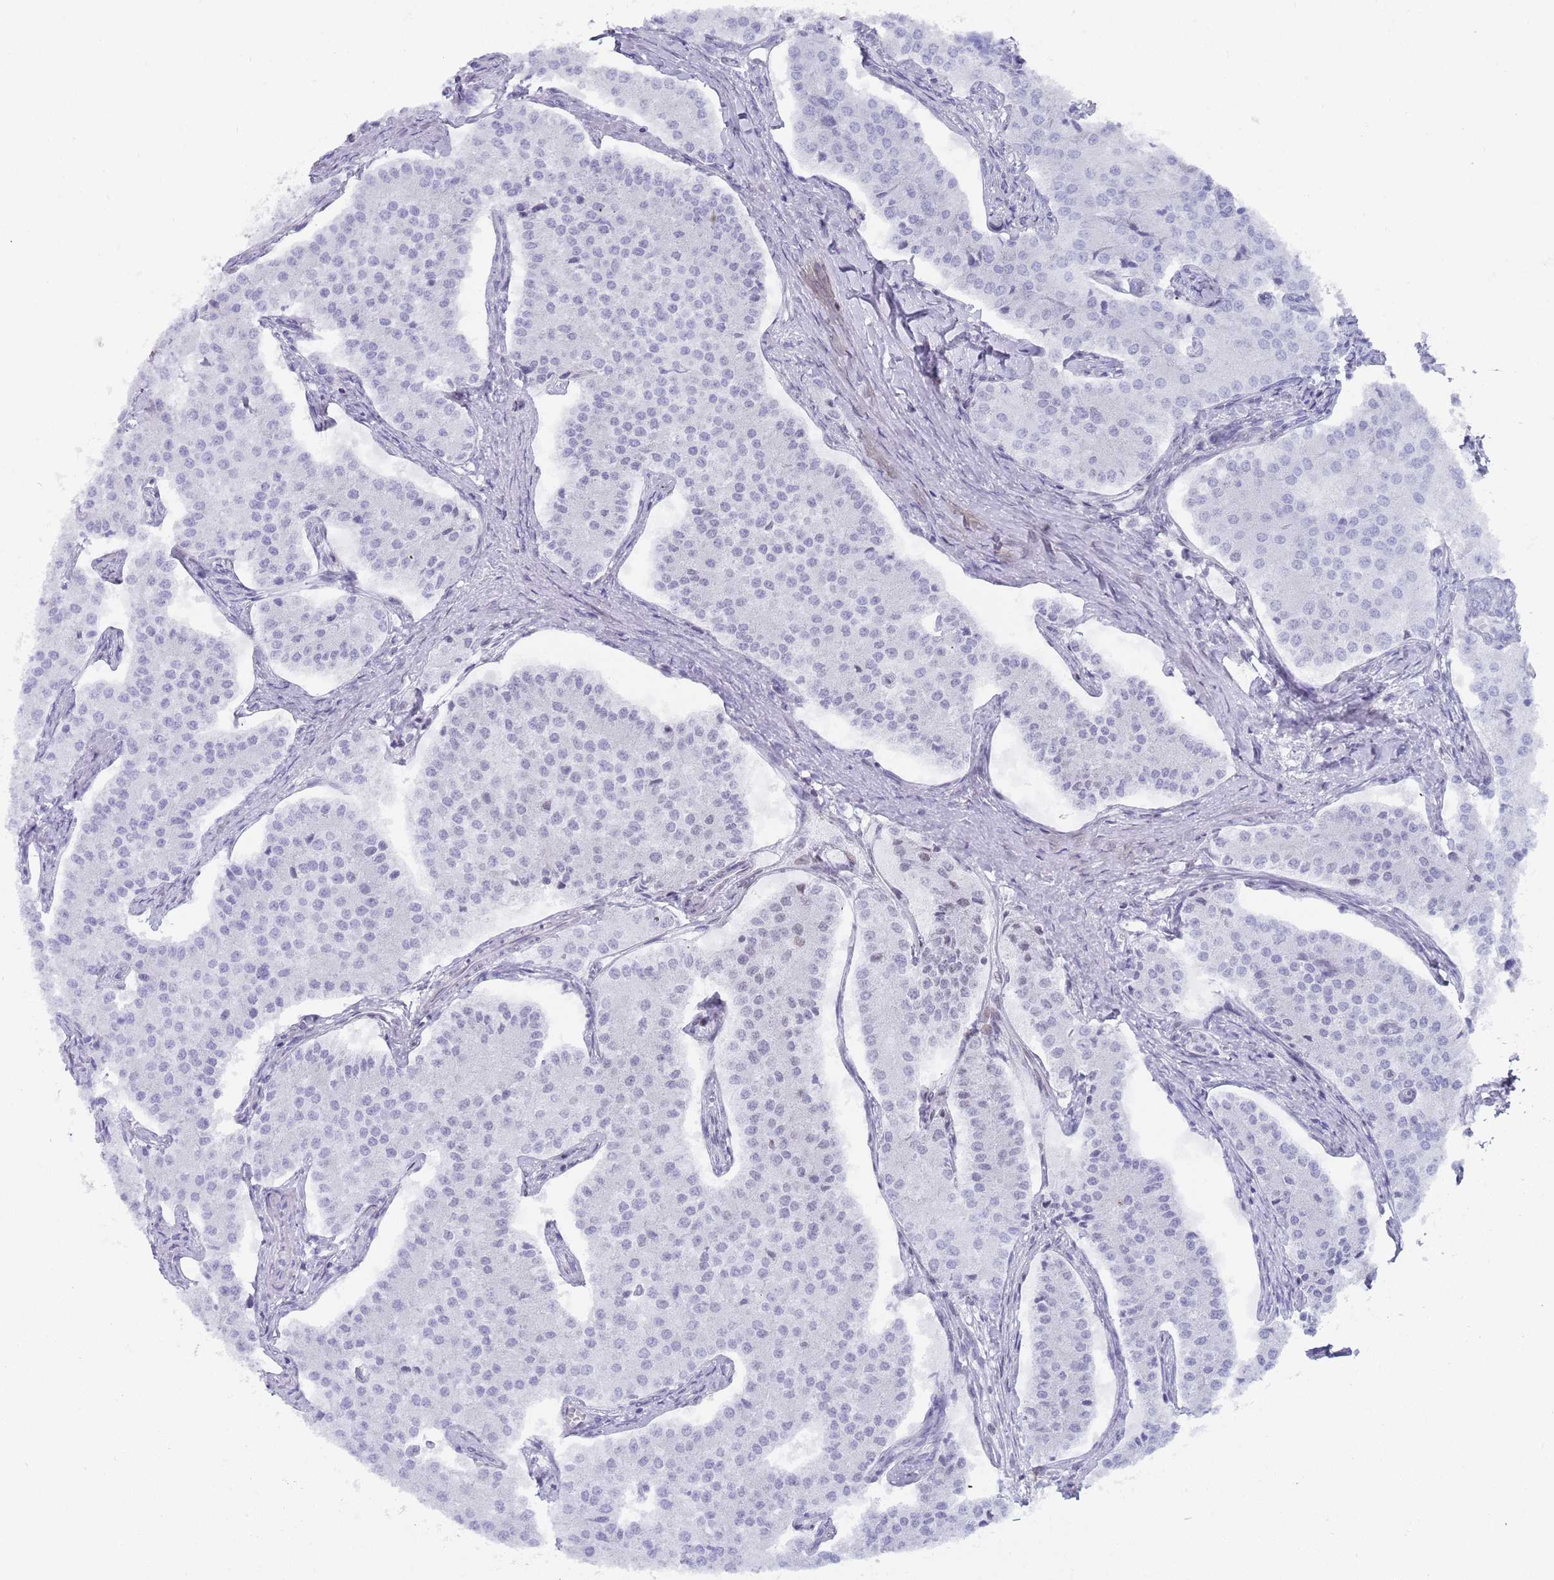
{"staining": {"intensity": "negative", "quantity": "none", "location": "none"}, "tissue": "carcinoid", "cell_type": "Tumor cells", "image_type": "cancer", "snomed": [{"axis": "morphology", "description": "Carcinoid, malignant, NOS"}, {"axis": "topography", "description": "Colon"}], "caption": "Protein analysis of carcinoid reveals no significant positivity in tumor cells. (DAB immunohistochemistry (IHC) with hematoxylin counter stain).", "gene": "HDAC8", "patient": {"sex": "female", "age": 52}}